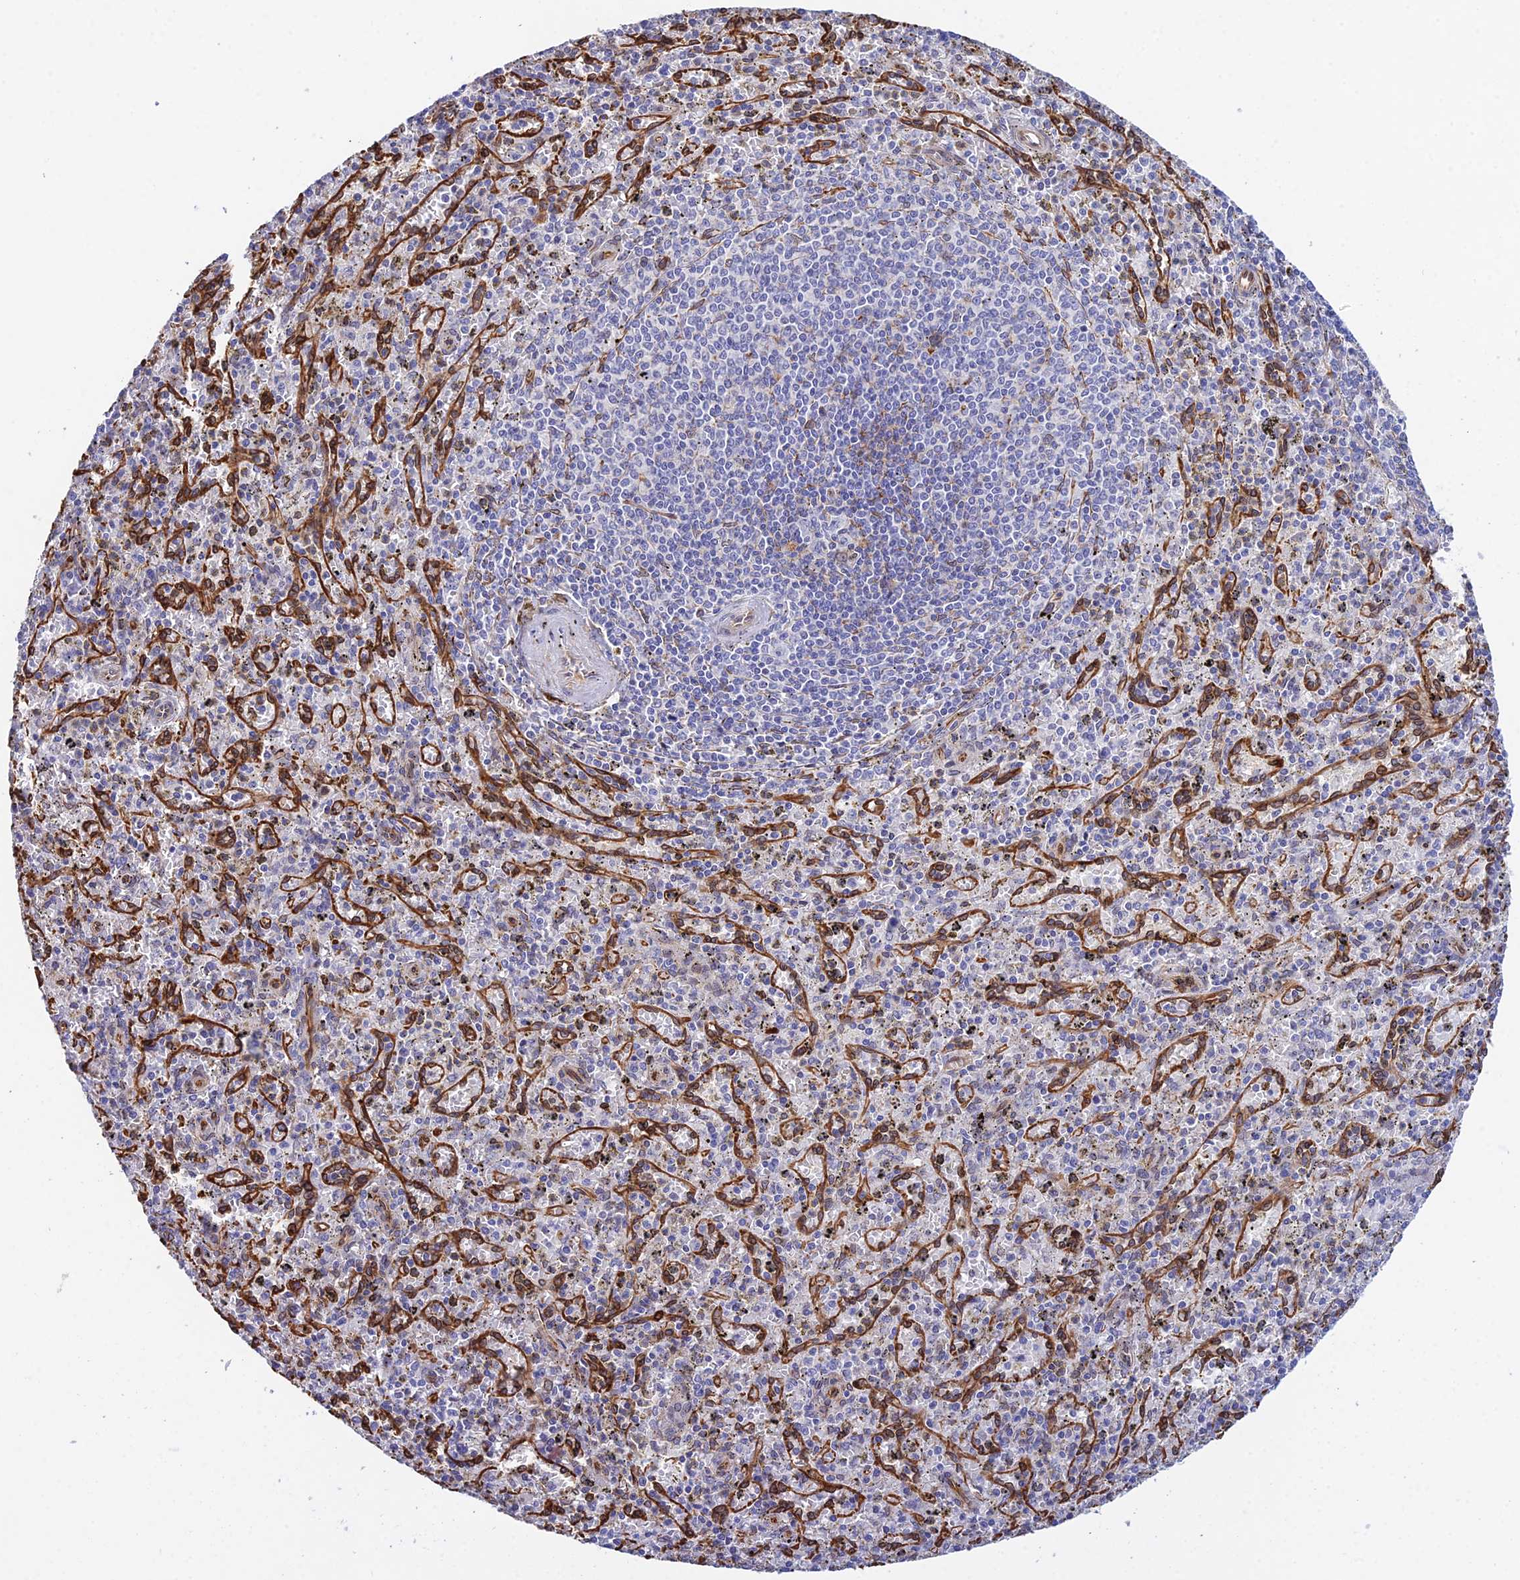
{"staining": {"intensity": "negative", "quantity": "none", "location": "none"}, "tissue": "spleen", "cell_type": "Cells in red pulp", "image_type": "normal", "snomed": [{"axis": "morphology", "description": "Normal tissue, NOS"}, {"axis": "topography", "description": "Spleen"}], "caption": "An immunohistochemistry photomicrograph of benign spleen is shown. There is no staining in cells in red pulp of spleen. (DAB immunohistochemistry, high magnification).", "gene": "MXRA7", "patient": {"sex": "male", "age": 72}}